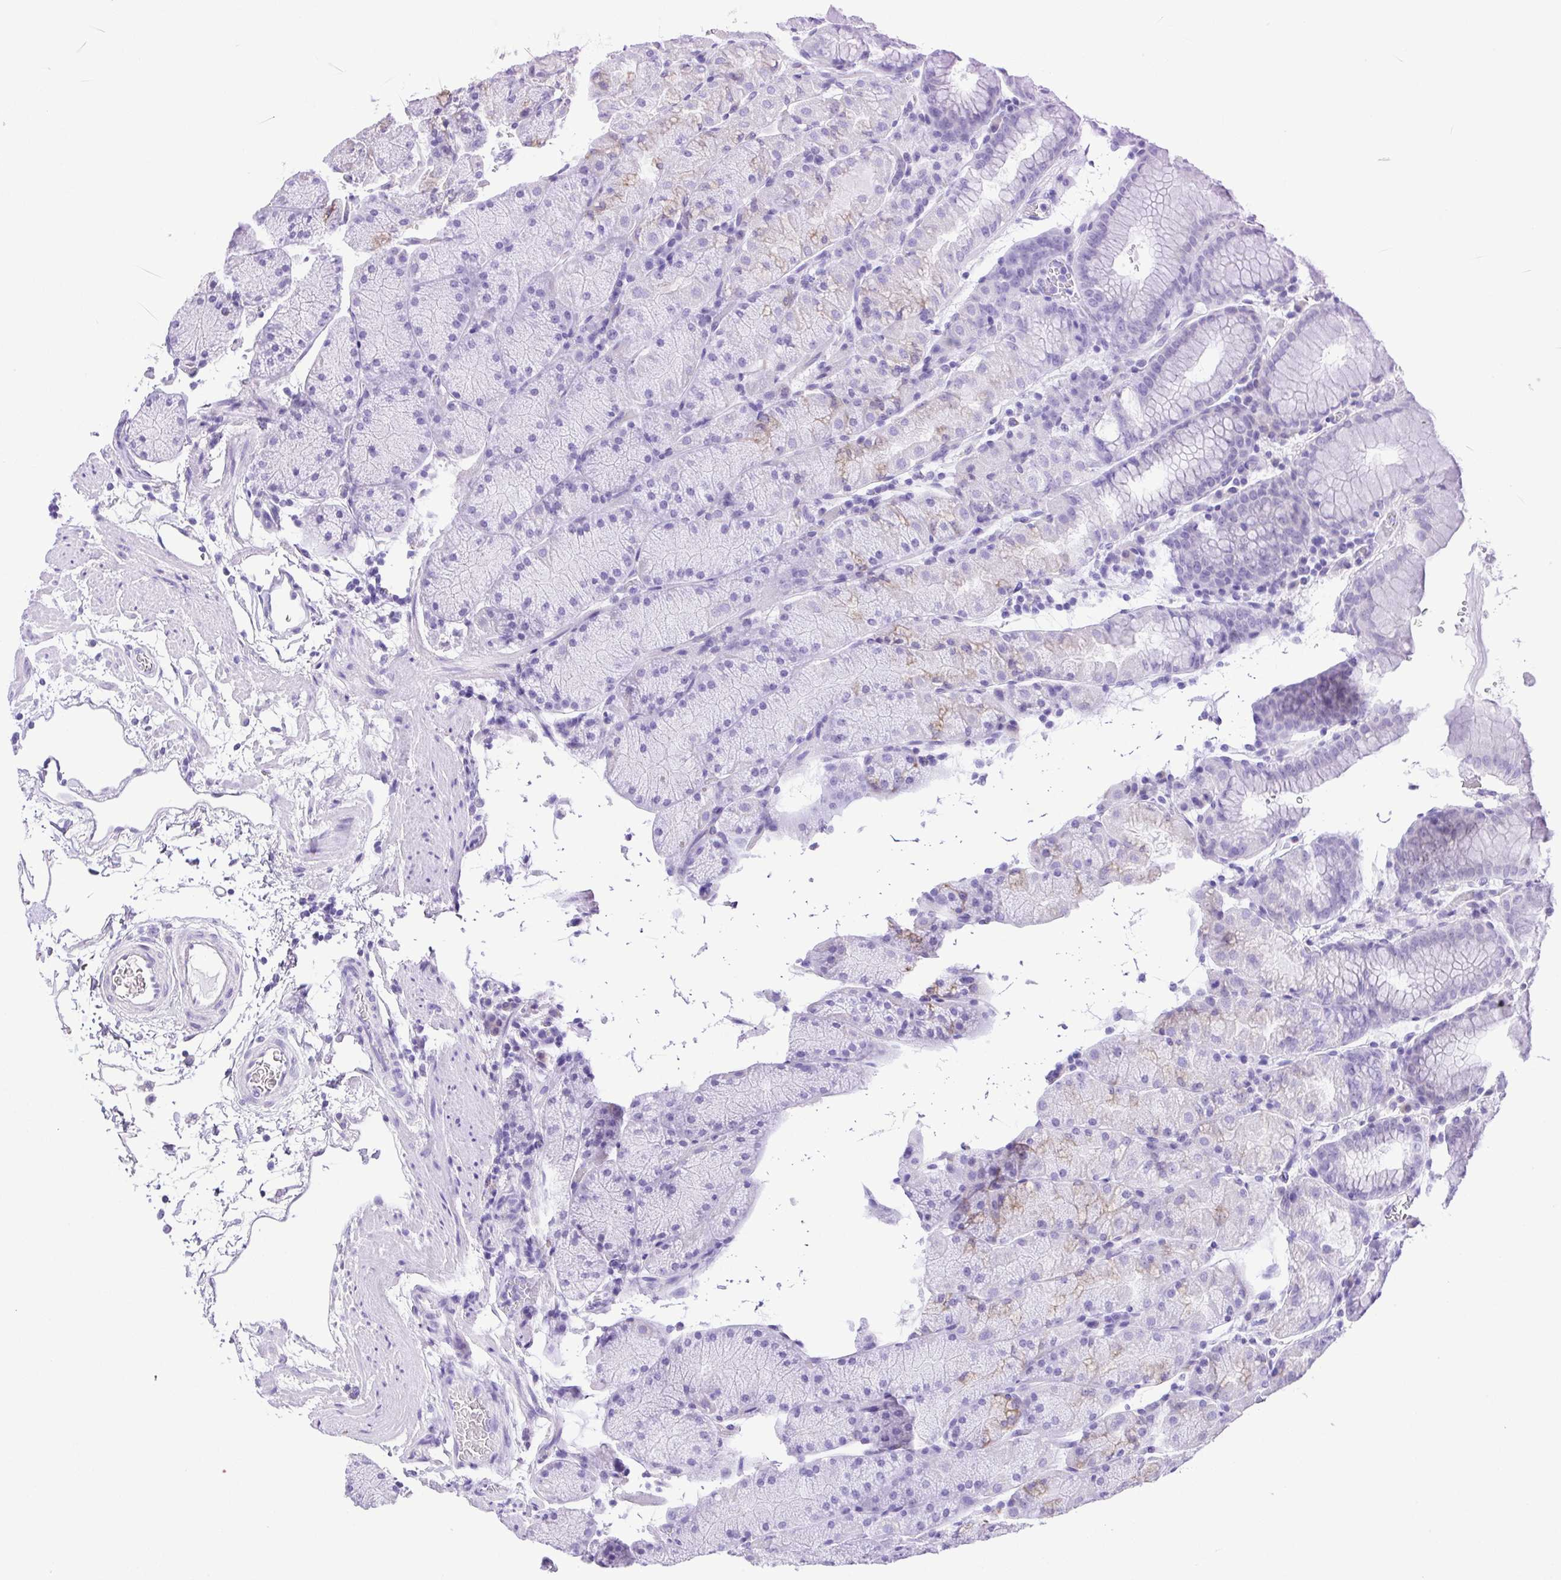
{"staining": {"intensity": "weak", "quantity": "<25%", "location": "cytoplasmic/membranous"}, "tissue": "stomach", "cell_type": "Glandular cells", "image_type": "normal", "snomed": [{"axis": "morphology", "description": "Normal tissue, NOS"}, {"axis": "topography", "description": "Stomach, upper"}, {"axis": "topography", "description": "Stomach"}], "caption": "The immunohistochemistry photomicrograph has no significant positivity in glandular cells of stomach. The staining was performed using DAB (3,3'-diaminobenzidine) to visualize the protein expression in brown, while the nuclei were stained in blue with hematoxylin (Magnification: 20x).", "gene": "PAK3", "patient": {"sex": "male", "age": 76}}